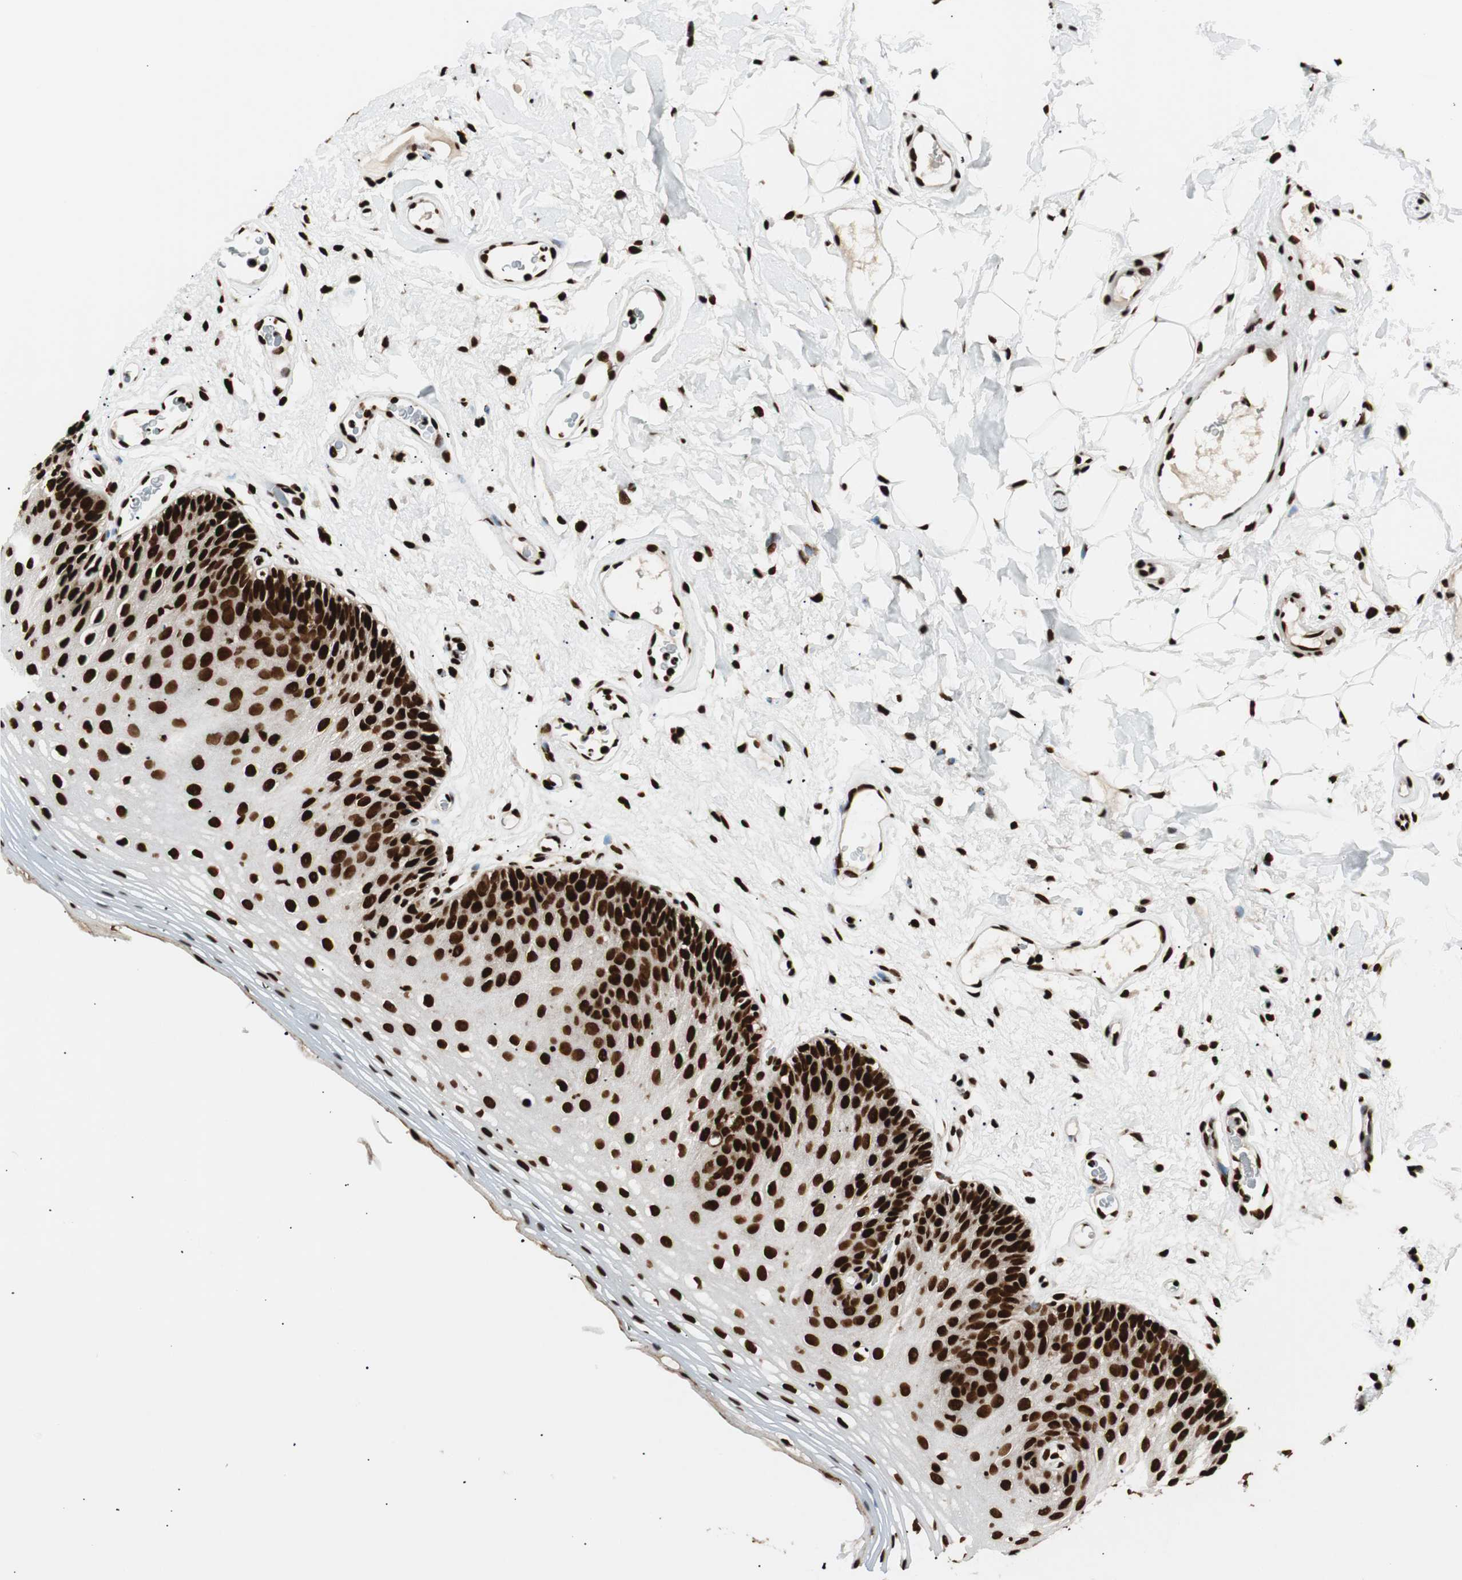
{"staining": {"intensity": "strong", "quantity": ">75%", "location": "nuclear"}, "tissue": "oral mucosa", "cell_type": "Squamous epithelial cells", "image_type": "normal", "snomed": [{"axis": "morphology", "description": "Normal tissue, NOS"}, {"axis": "morphology", "description": "Squamous cell carcinoma, NOS"}, {"axis": "topography", "description": "Skeletal muscle"}, {"axis": "topography", "description": "Oral tissue"}], "caption": "Approximately >75% of squamous epithelial cells in unremarkable oral mucosa reveal strong nuclear protein positivity as visualized by brown immunohistochemical staining.", "gene": "EWSR1", "patient": {"sex": "male", "age": 71}}